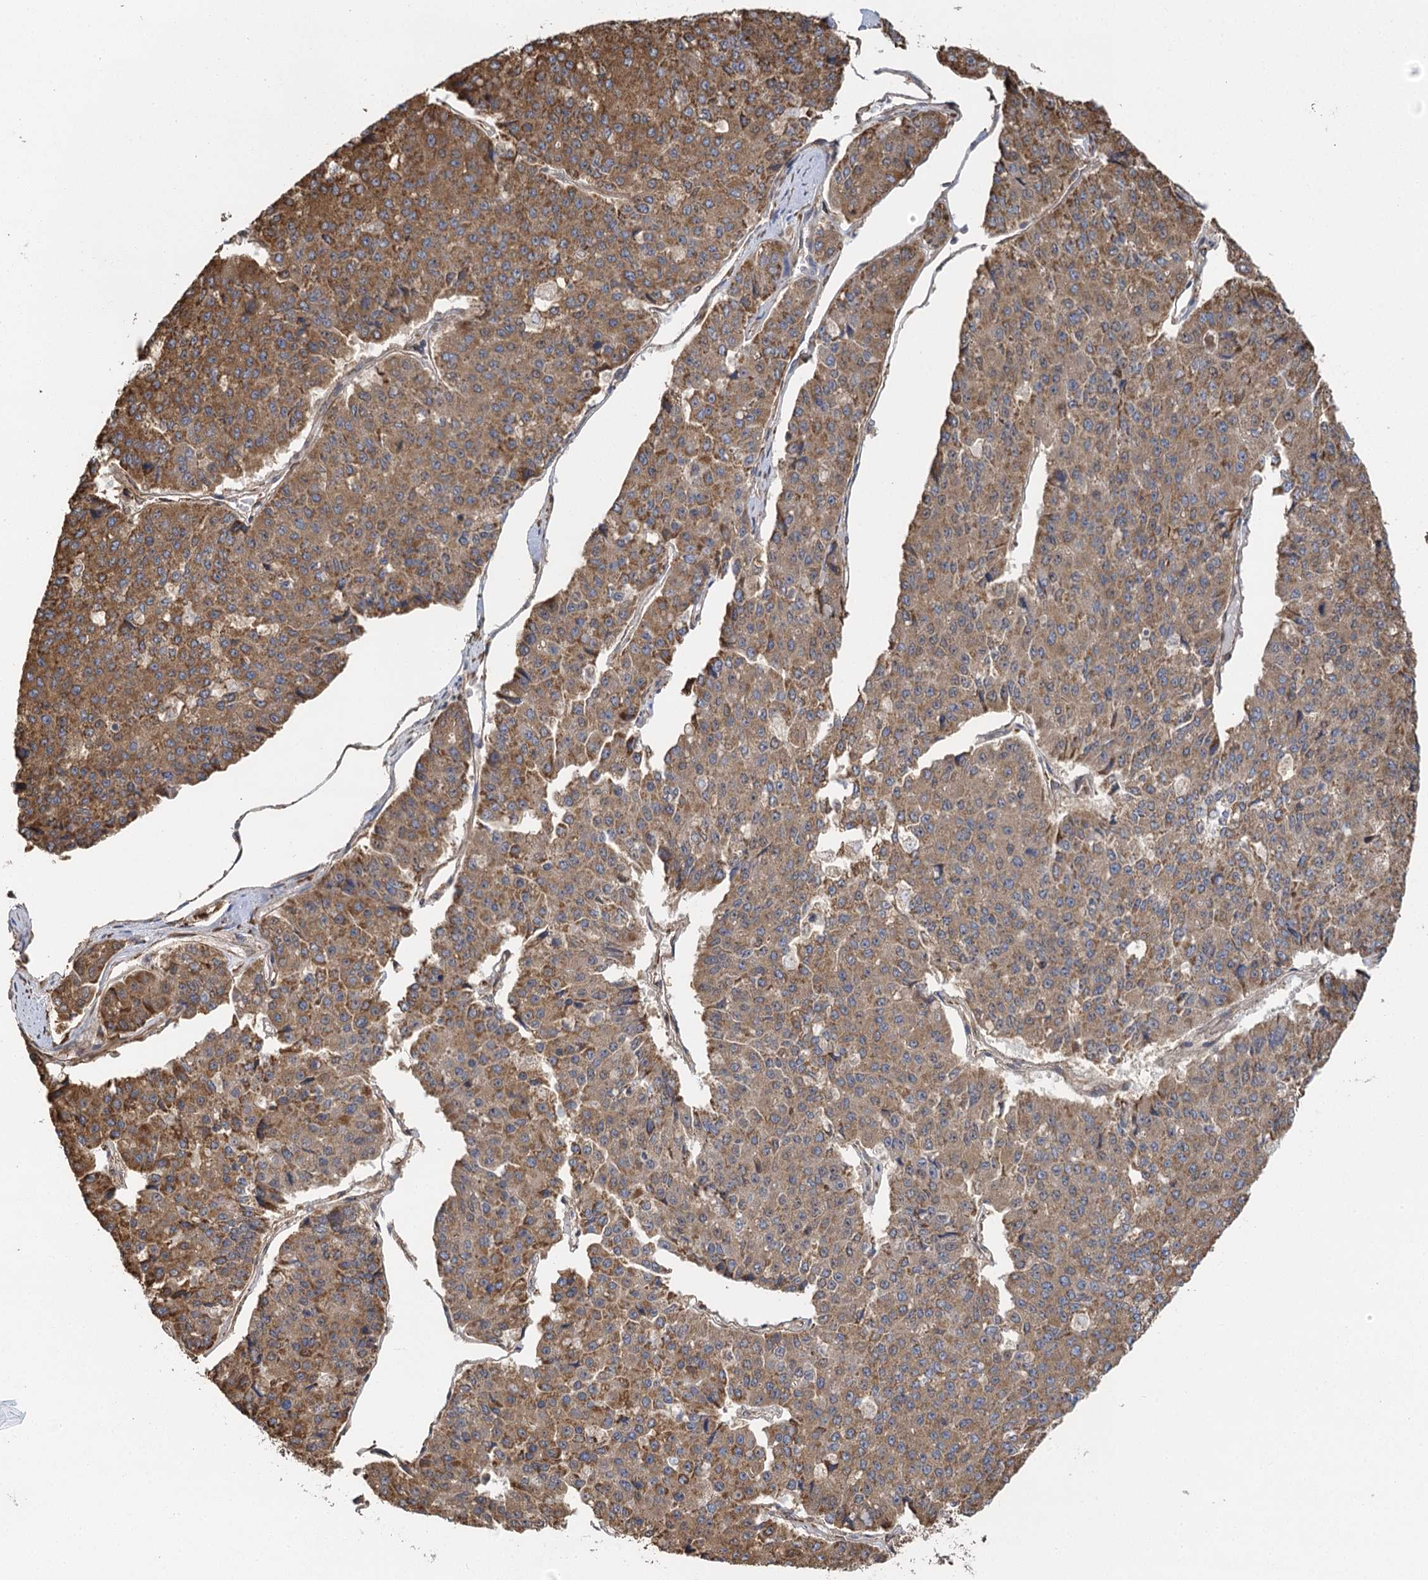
{"staining": {"intensity": "moderate", "quantity": ">75%", "location": "cytoplasmic/membranous"}, "tissue": "pancreatic cancer", "cell_type": "Tumor cells", "image_type": "cancer", "snomed": [{"axis": "morphology", "description": "Adenocarcinoma, NOS"}, {"axis": "topography", "description": "Pancreas"}], "caption": "The immunohistochemical stain labels moderate cytoplasmic/membranous positivity in tumor cells of pancreatic cancer (adenocarcinoma) tissue. The staining was performed using DAB (3,3'-diaminobenzidine), with brown indicating positive protein expression. Nuclei are stained blue with hematoxylin.", "gene": "IL11RA", "patient": {"sex": "male", "age": 50}}